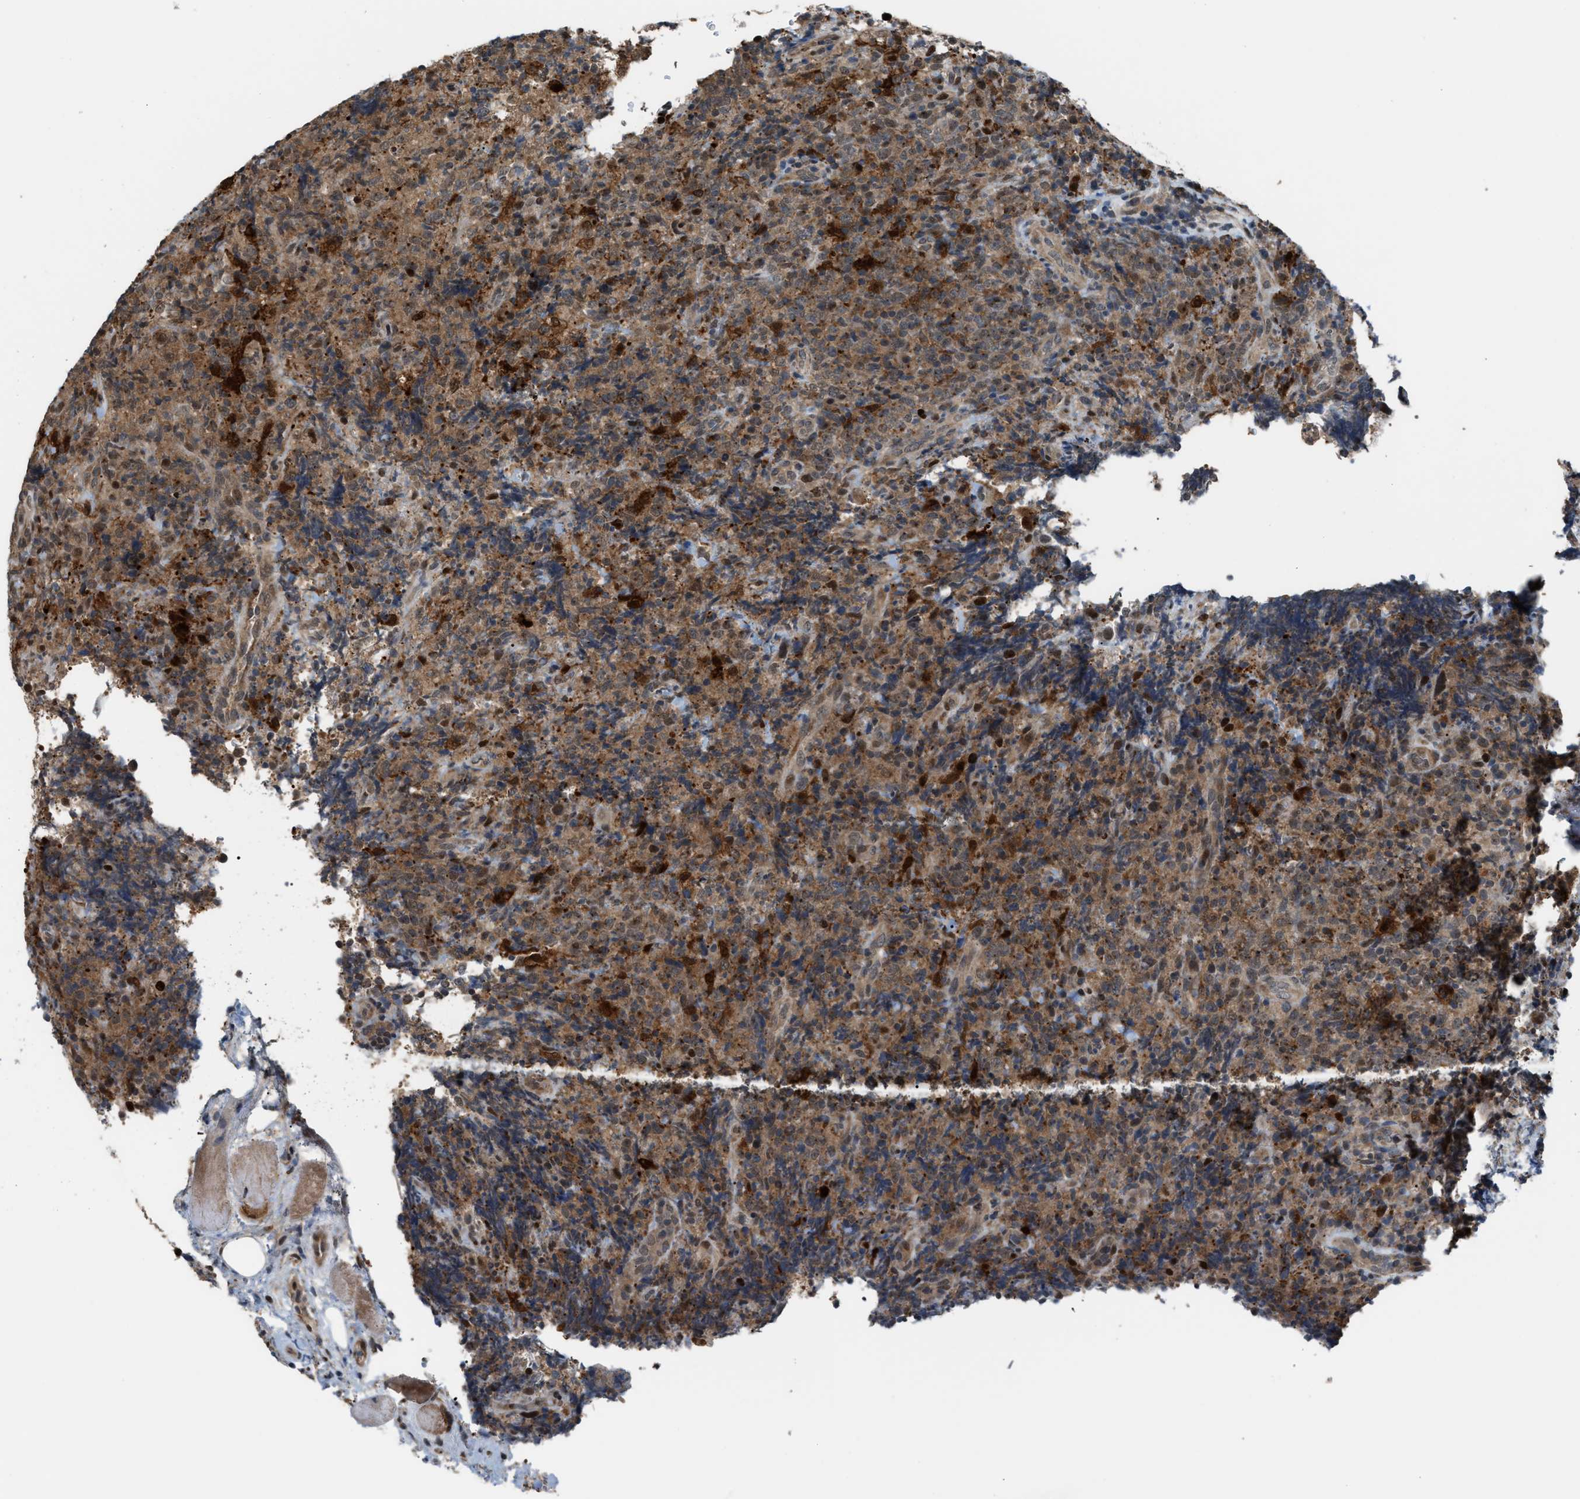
{"staining": {"intensity": "moderate", "quantity": ">75%", "location": "cytoplasmic/membranous"}, "tissue": "lymphoma", "cell_type": "Tumor cells", "image_type": "cancer", "snomed": [{"axis": "morphology", "description": "Malignant lymphoma, non-Hodgkin's type, High grade"}, {"axis": "topography", "description": "Tonsil"}], "caption": "The micrograph reveals a brown stain indicating the presence of a protein in the cytoplasmic/membranous of tumor cells in malignant lymphoma, non-Hodgkin's type (high-grade). Using DAB (brown) and hematoxylin (blue) stains, captured at high magnification using brightfield microscopy.", "gene": "RFFL", "patient": {"sex": "female", "age": 36}}